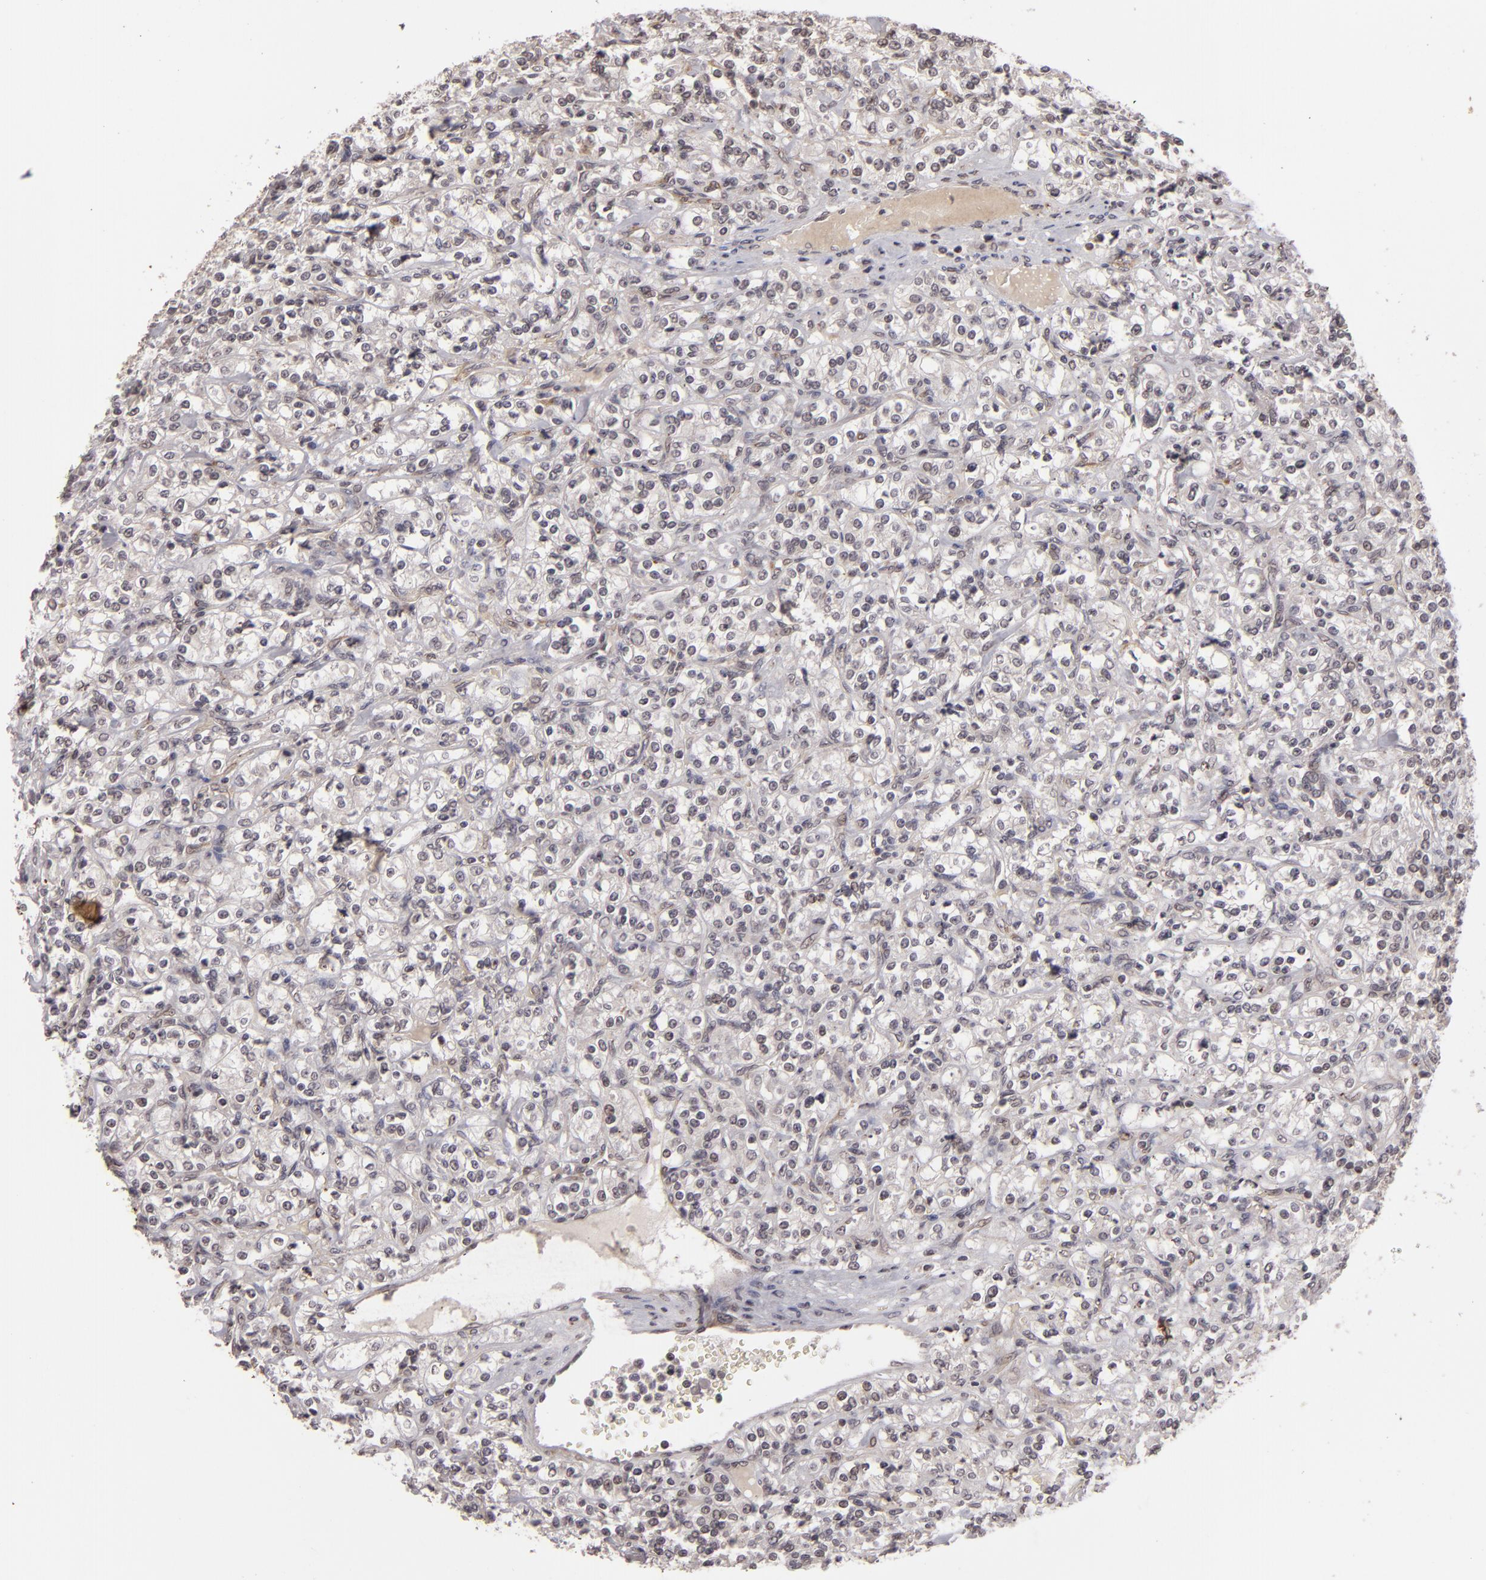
{"staining": {"intensity": "negative", "quantity": "none", "location": "none"}, "tissue": "renal cancer", "cell_type": "Tumor cells", "image_type": "cancer", "snomed": [{"axis": "morphology", "description": "Adenocarcinoma, NOS"}, {"axis": "topography", "description": "Kidney"}], "caption": "High magnification brightfield microscopy of renal cancer stained with DAB (brown) and counterstained with hematoxylin (blue): tumor cells show no significant positivity.", "gene": "DFFA", "patient": {"sex": "male", "age": 77}}